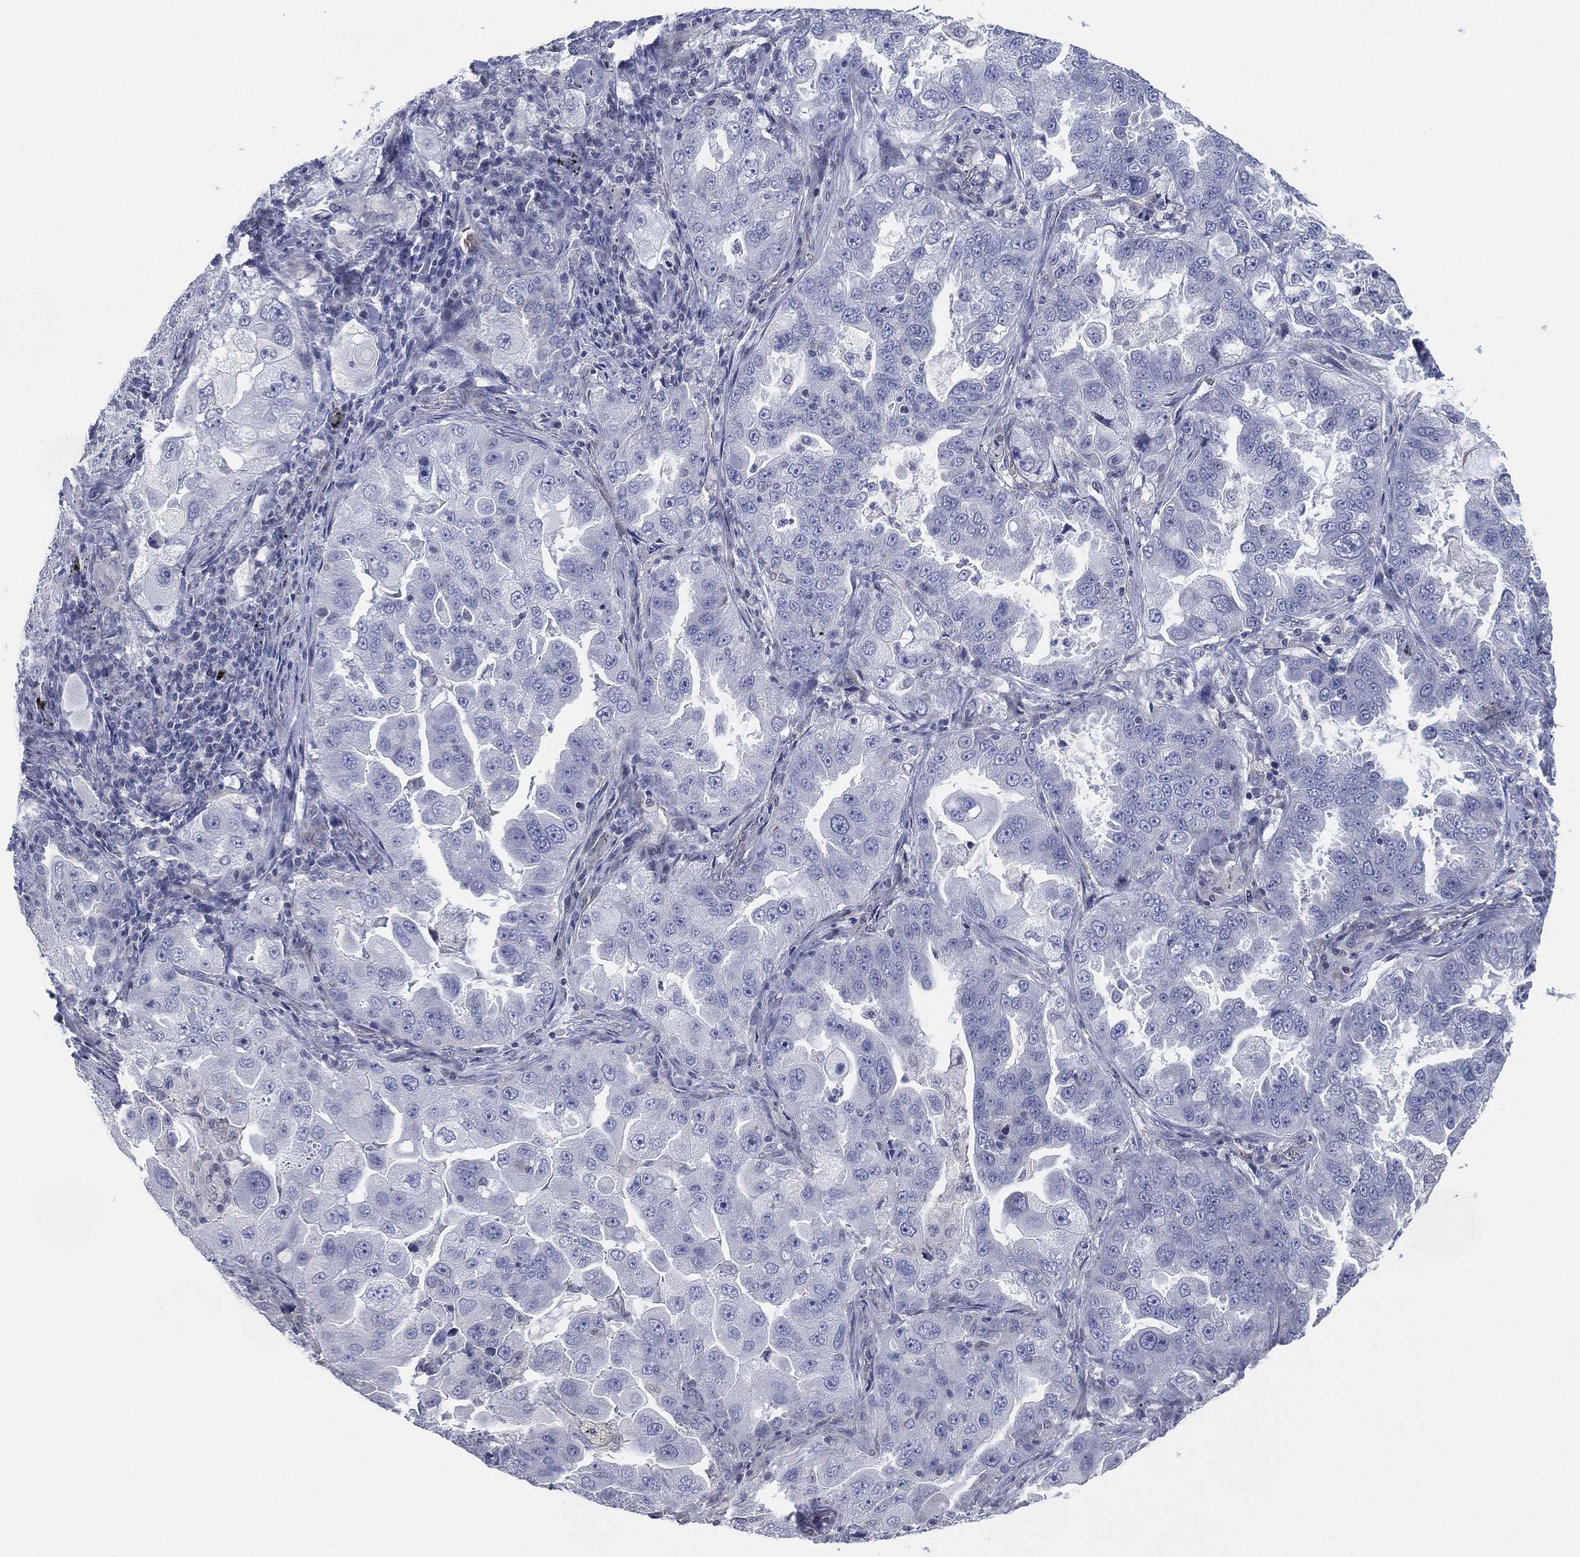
{"staining": {"intensity": "negative", "quantity": "none", "location": "none"}, "tissue": "lung cancer", "cell_type": "Tumor cells", "image_type": "cancer", "snomed": [{"axis": "morphology", "description": "Adenocarcinoma, NOS"}, {"axis": "topography", "description": "Lung"}], "caption": "DAB (3,3'-diaminobenzidine) immunohistochemical staining of lung cancer (adenocarcinoma) exhibits no significant positivity in tumor cells.", "gene": "CFTR", "patient": {"sex": "female", "age": 61}}